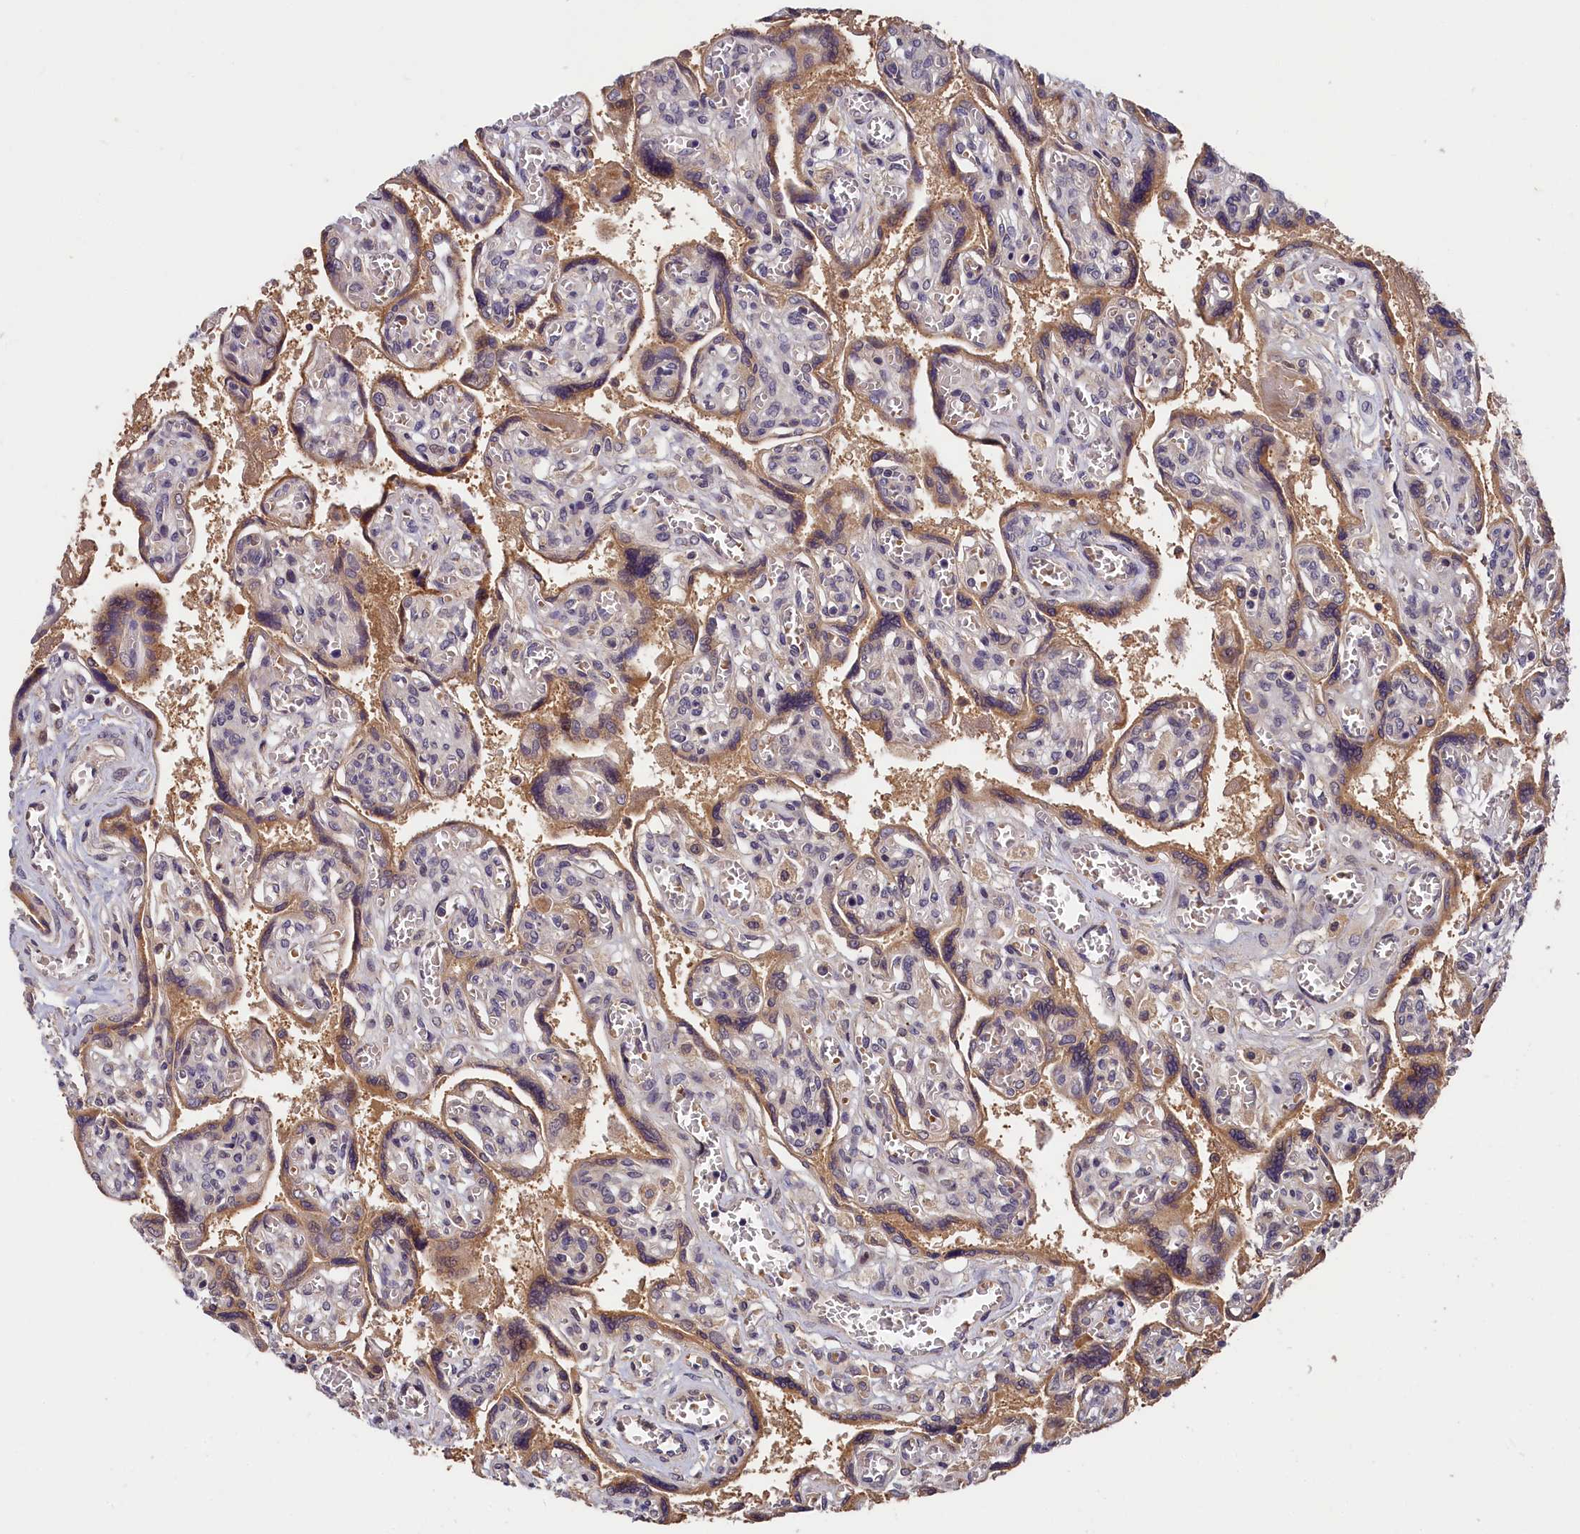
{"staining": {"intensity": "moderate", "quantity": ">75%", "location": "cytoplasmic/membranous"}, "tissue": "placenta", "cell_type": "Trophoblastic cells", "image_type": "normal", "snomed": [{"axis": "morphology", "description": "Normal tissue, NOS"}, {"axis": "topography", "description": "Placenta"}], "caption": "Immunohistochemical staining of normal placenta shows medium levels of moderate cytoplasmic/membranous positivity in approximately >75% of trophoblastic cells.", "gene": "ITIH1", "patient": {"sex": "female", "age": 39}}